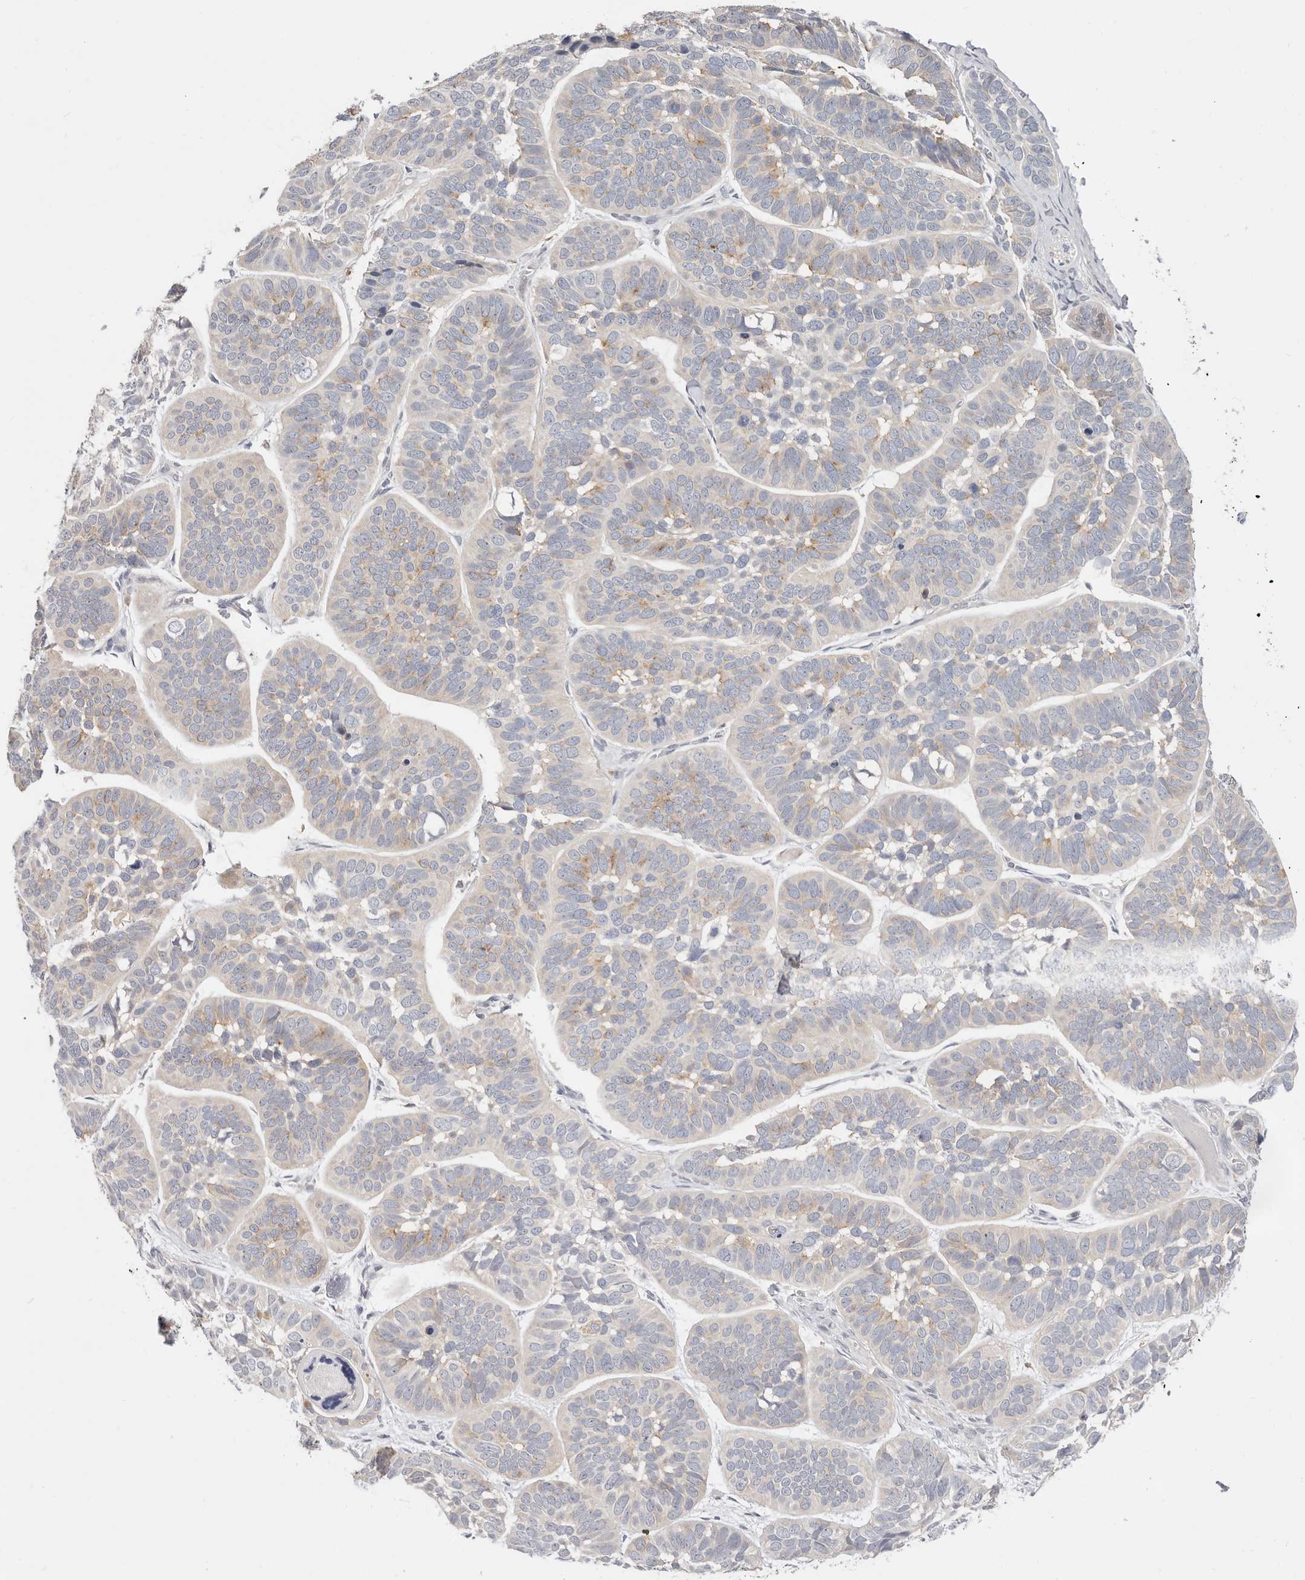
{"staining": {"intensity": "weak", "quantity": "<25%", "location": "cytoplasmic/membranous"}, "tissue": "skin cancer", "cell_type": "Tumor cells", "image_type": "cancer", "snomed": [{"axis": "morphology", "description": "Basal cell carcinoma"}, {"axis": "topography", "description": "Skin"}], "caption": "Immunohistochemical staining of human skin cancer demonstrates no significant expression in tumor cells.", "gene": "TMEM63B", "patient": {"sex": "male", "age": 62}}